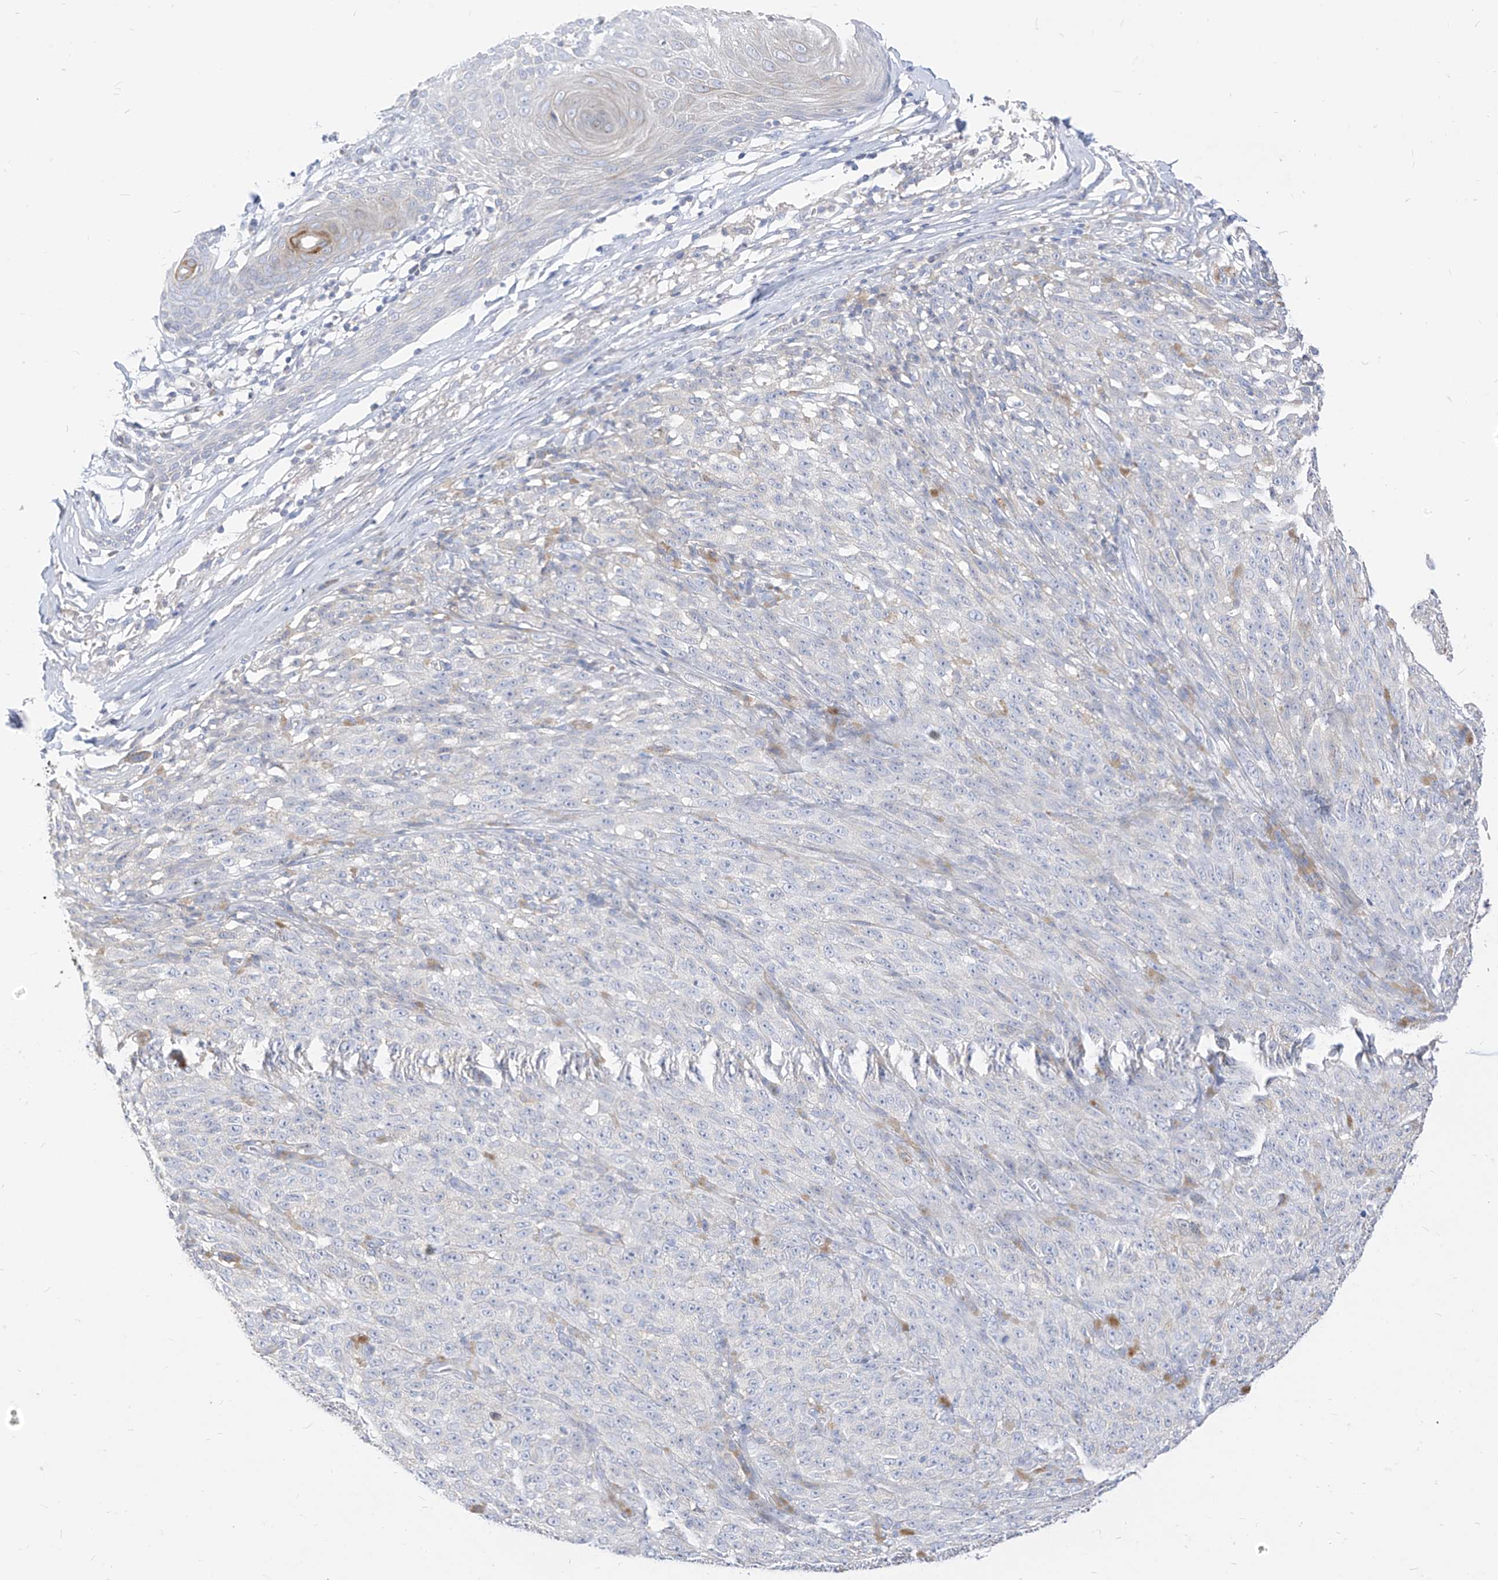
{"staining": {"intensity": "negative", "quantity": "none", "location": "none"}, "tissue": "melanoma", "cell_type": "Tumor cells", "image_type": "cancer", "snomed": [{"axis": "morphology", "description": "Malignant melanoma, NOS"}, {"axis": "topography", "description": "Skin"}], "caption": "Immunohistochemistry (IHC) of malignant melanoma exhibits no staining in tumor cells. (DAB IHC visualized using brightfield microscopy, high magnification).", "gene": "RASA2", "patient": {"sex": "female", "age": 82}}